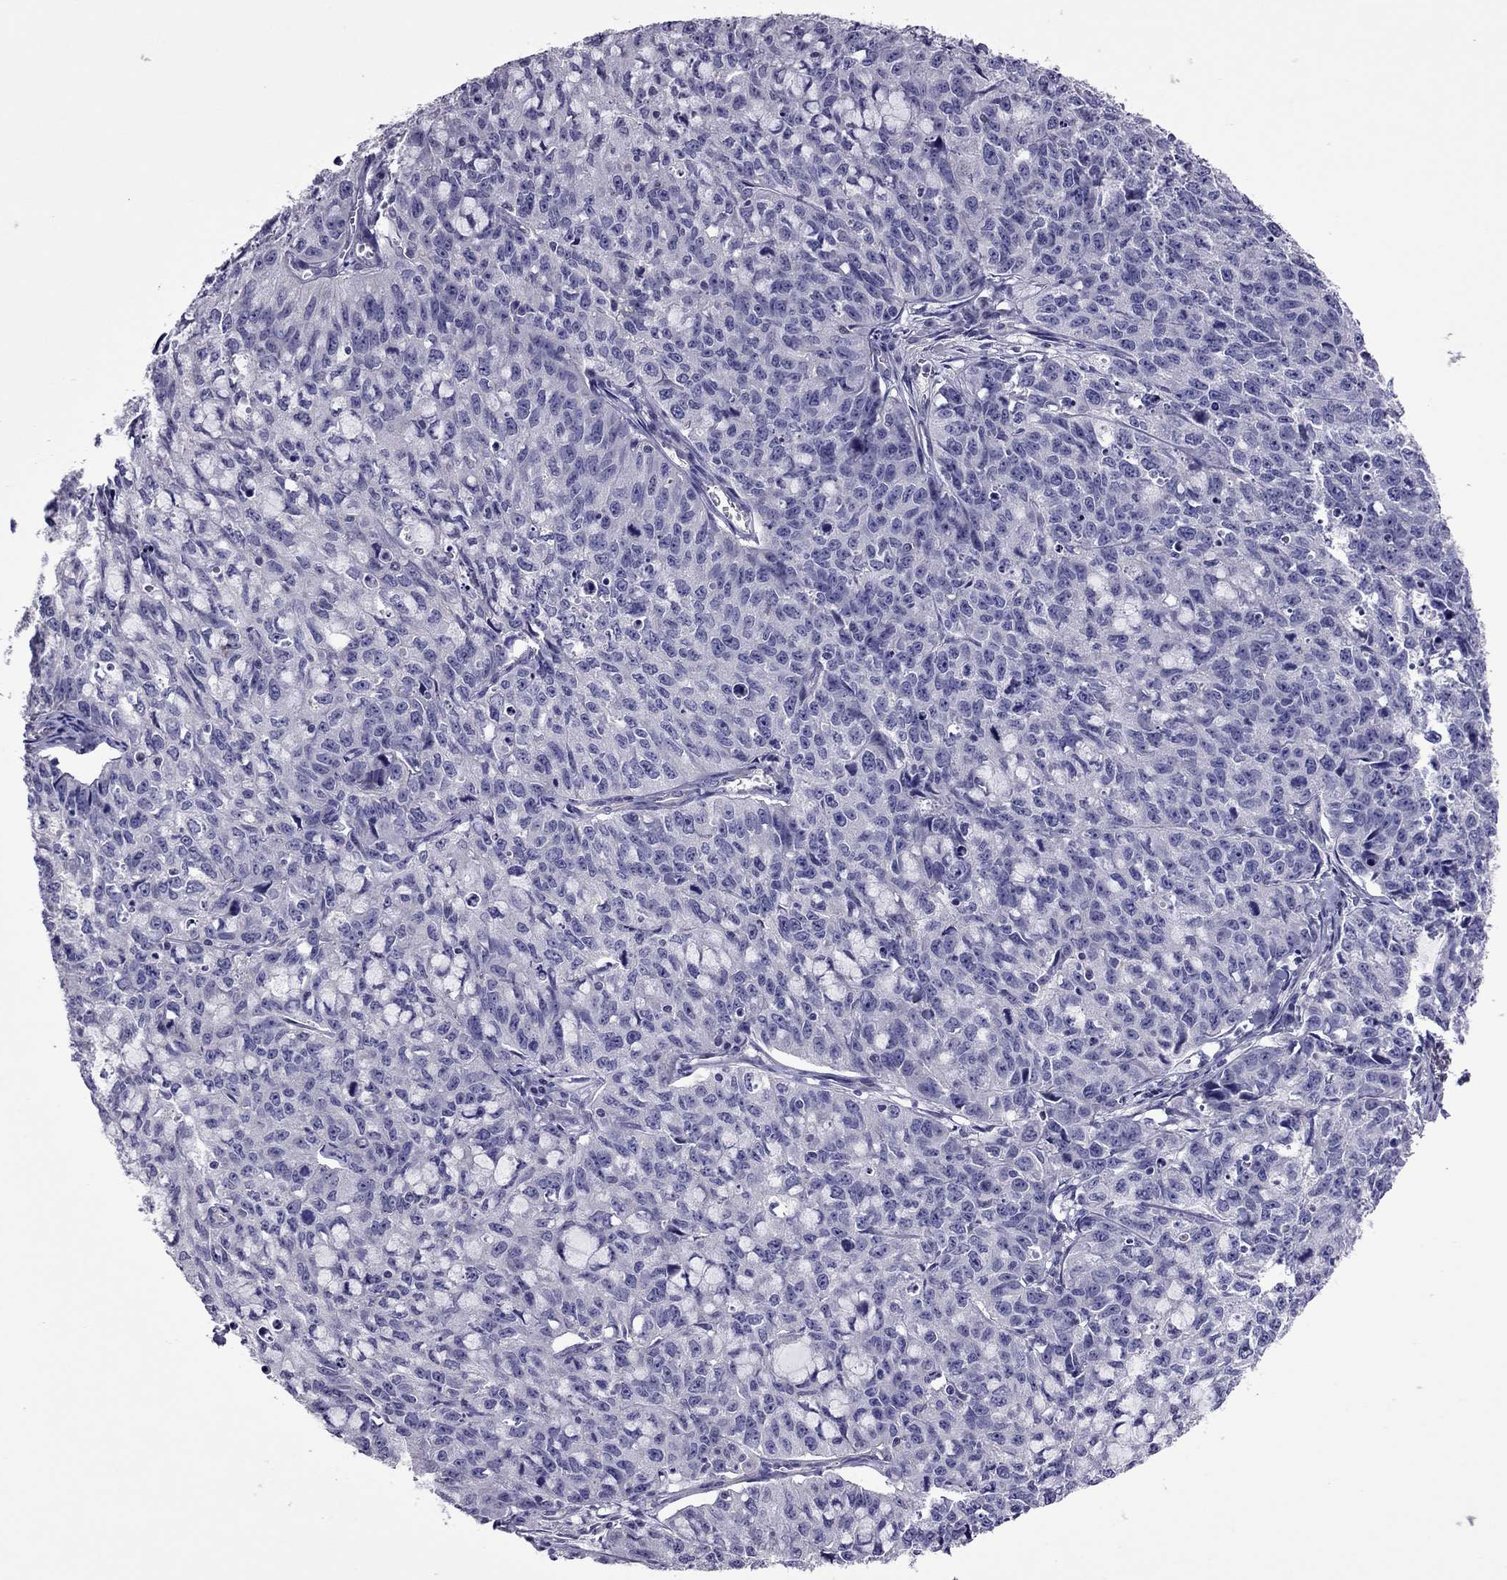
{"staining": {"intensity": "negative", "quantity": "none", "location": "none"}, "tissue": "cervical cancer", "cell_type": "Tumor cells", "image_type": "cancer", "snomed": [{"axis": "morphology", "description": "Squamous cell carcinoma, NOS"}, {"axis": "topography", "description": "Cervix"}], "caption": "Protein analysis of squamous cell carcinoma (cervical) demonstrates no significant staining in tumor cells. (DAB (3,3'-diaminobenzidine) IHC visualized using brightfield microscopy, high magnification).", "gene": "SLC16A8", "patient": {"sex": "female", "age": 28}}